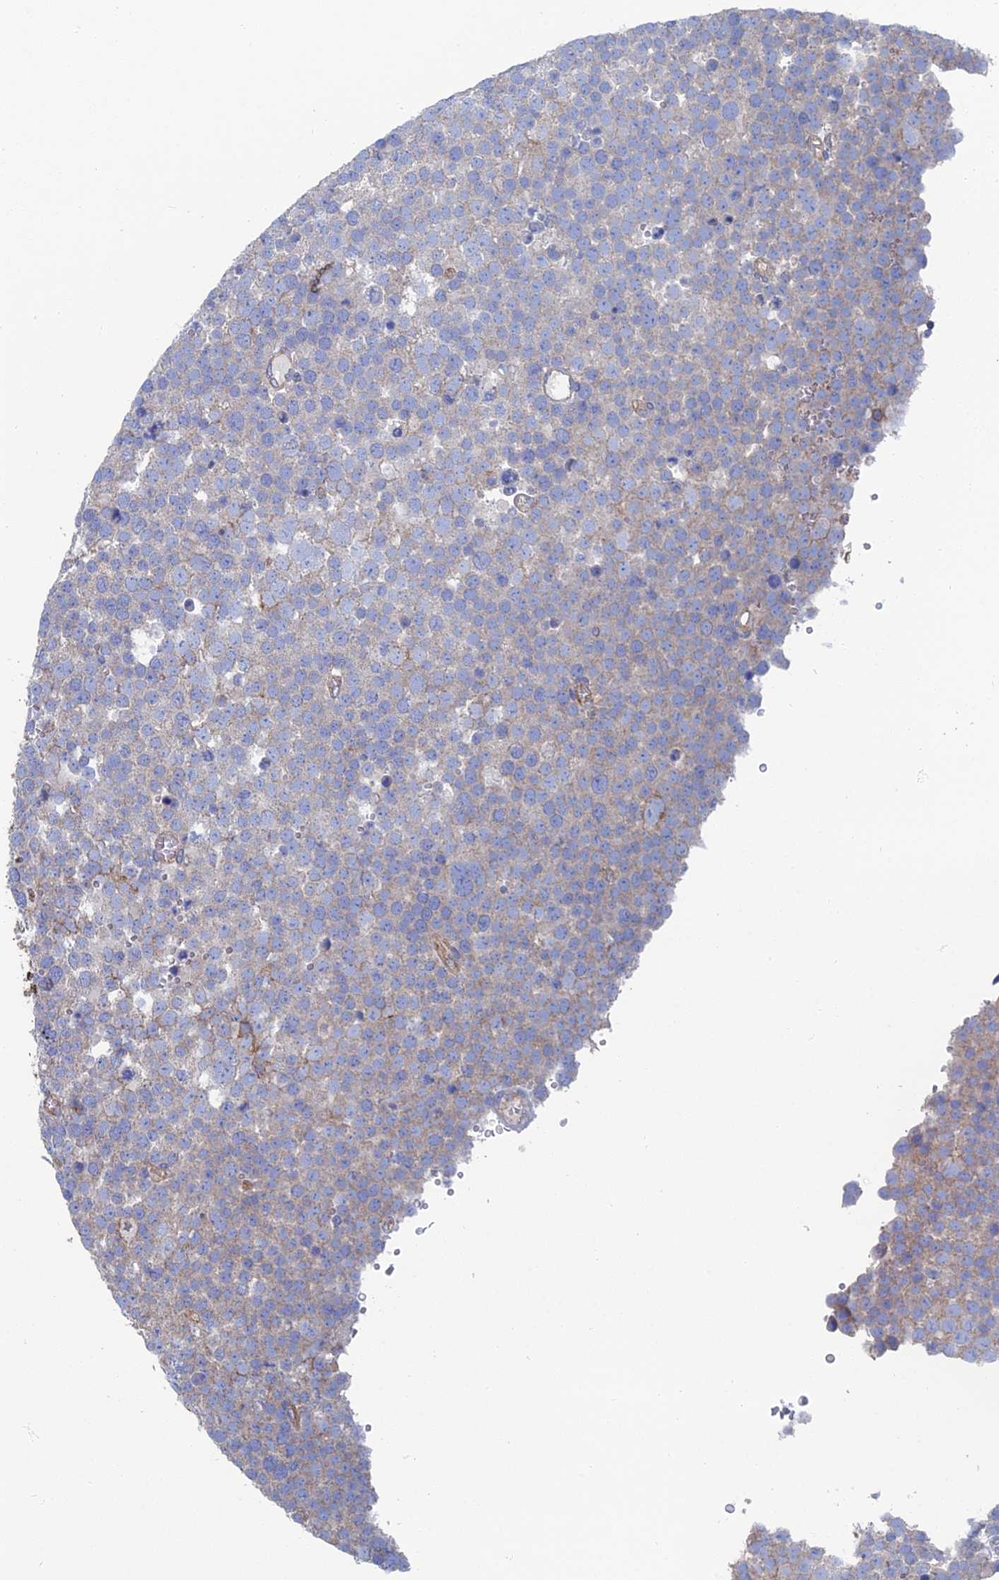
{"staining": {"intensity": "negative", "quantity": "none", "location": "none"}, "tissue": "testis cancer", "cell_type": "Tumor cells", "image_type": "cancer", "snomed": [{"axis": "morphology", "description": "Seminoma, NOS"}, {"axis": "topography", "description": "Testis"}], "caption": "This is an IHC histopathology image of human testis cancer. There is no staining in tumor cells.", "gene": "SNX11", "patient": {"sex": "male", "age": 71}}